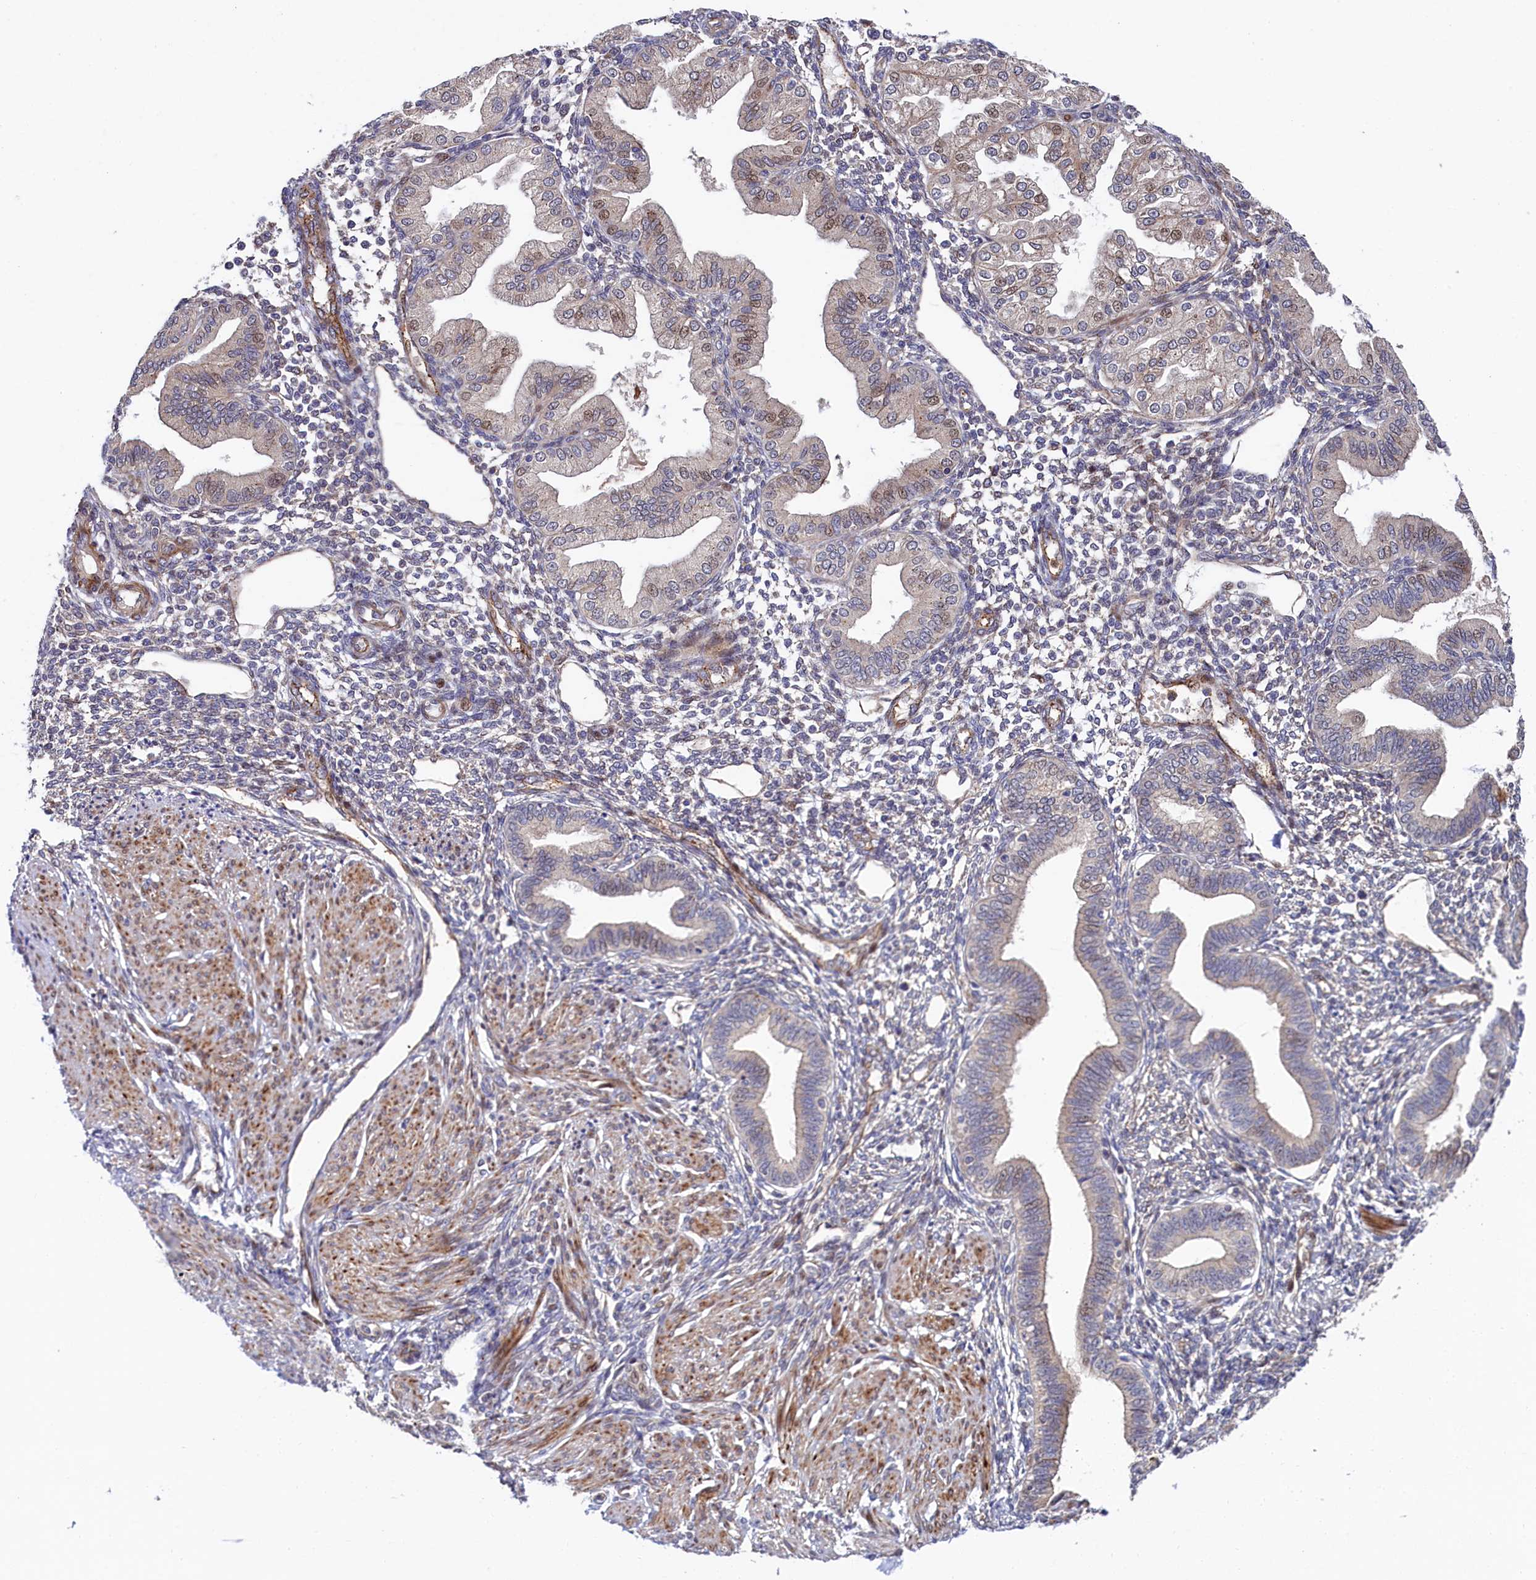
{"staining": {"intensity": "moderate", "quantity": "<25%", "location": "cytoplasmic/membranous,nuclear"}, "tissue": "endometrium", "cell_type": "Cells in endometrial stroma", "image_type": "normal", "snomed": [{"axis": "morphology", "description": "Normal tissue, NOS"}, {"axis": "topography", "description": "Endometrium"}], "caption": "This is an image of IHC staining of unremarkable endometrium, which shows moderate expression in the cytoplasmic/membranous,nuclear of cells in endometrial stroma.", "gene": "PIK3C3", "patient": {"sex": "female", "age": 53}}